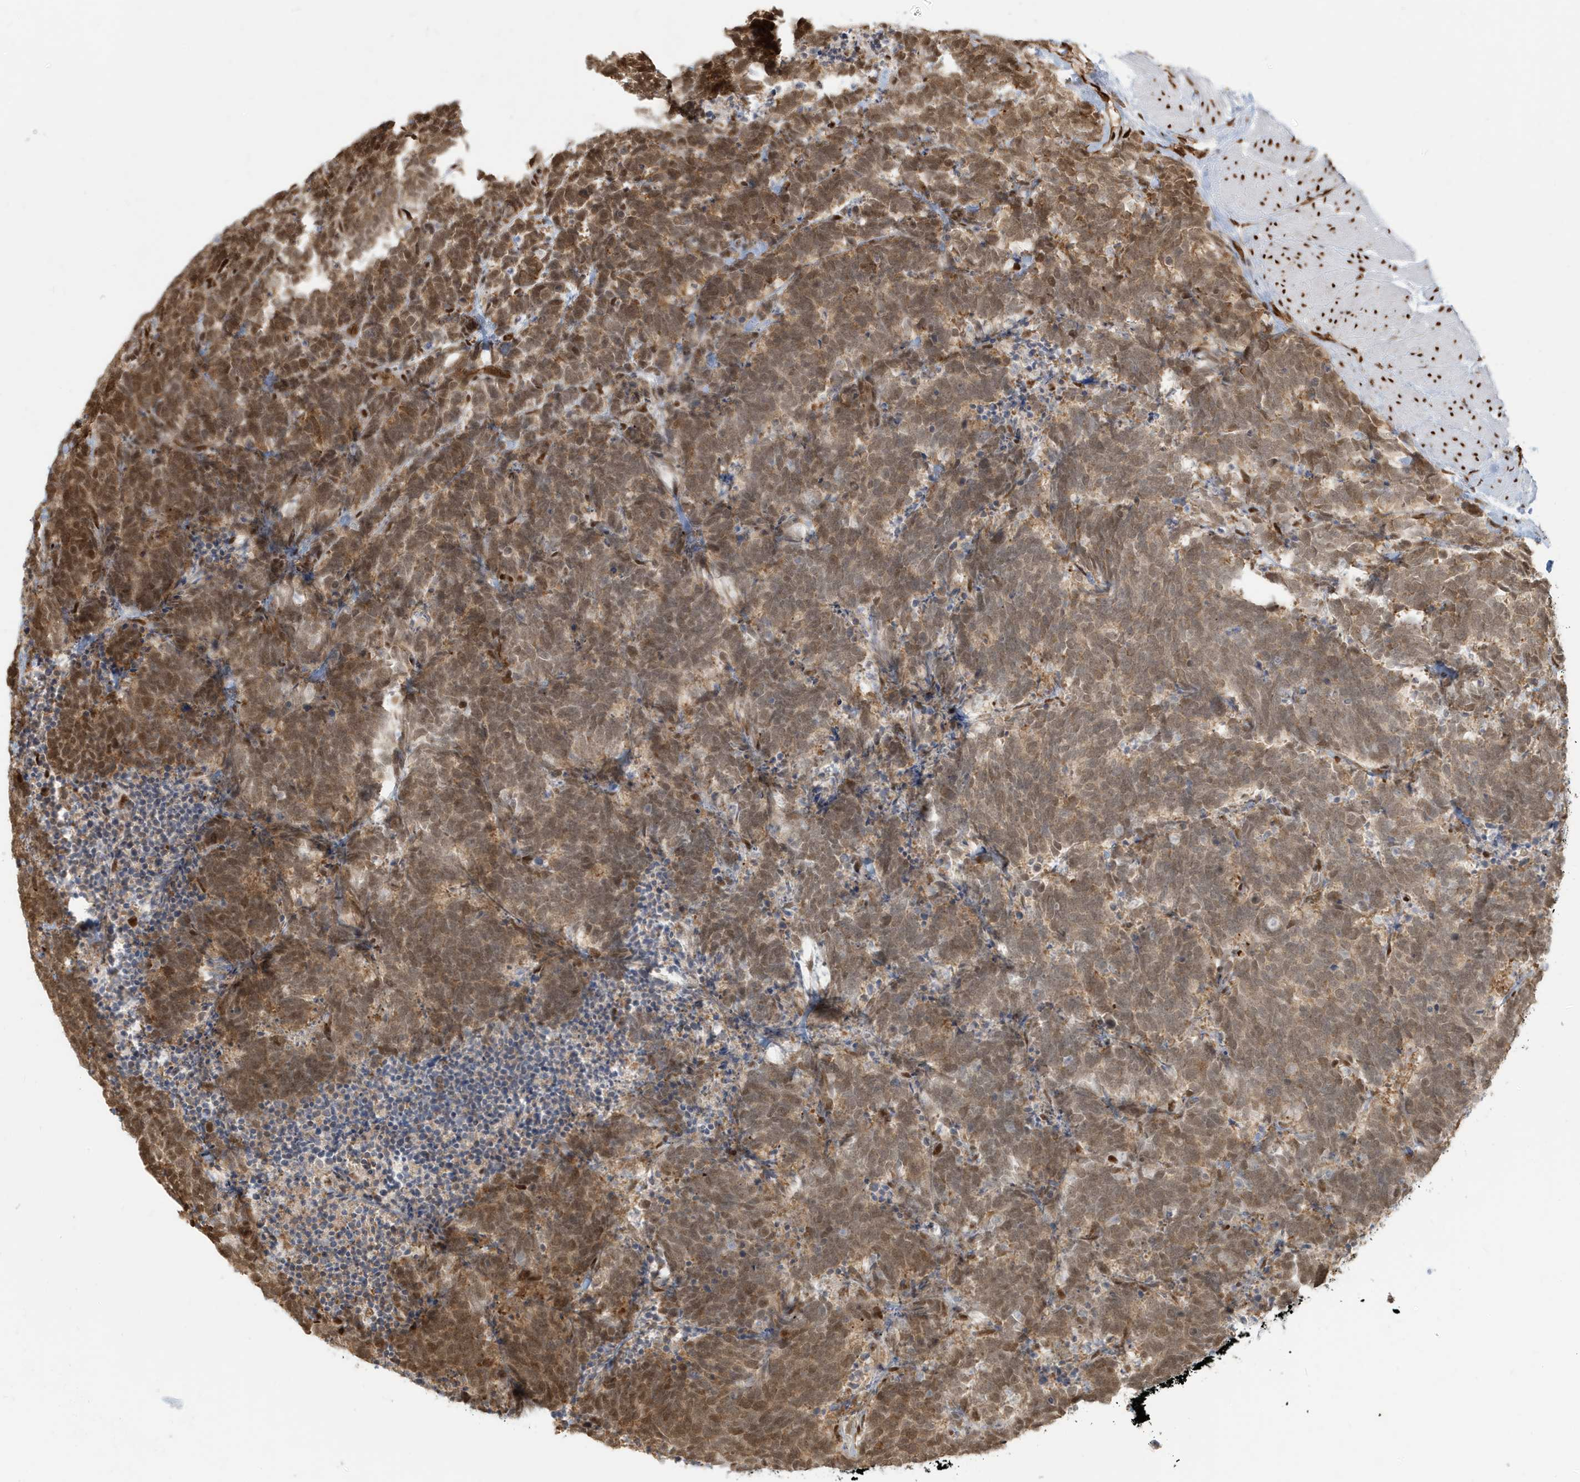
{"staining": {"intensity": "moderate", "quantity": ">75%", "location": "cytoplasmic/membranous,nuclear"}, "tissue": "carcinoid", "cell_type": "Tumor cells", "image_type": "cancer", "snomed": [{"axis": "morphology", "description": "Carcinoma, NOS"}, {"axis": "morphology", "description": "Carcinoid, malignant, NOS"}, {"axis": "topography", "description": "Urinary bladder"}], "caption": "The image displays immunohistochemical staining of carcinoid. There is moderate cytoplasmic/membranous and nuclear staining is present in approximately >75% of tumor cells. The staining was performed using DAB (3,3'-diaminobenzidine) to visualize the protein expression in brown, while the nuclei were stained in blue with hematoxylin (Magnification: 20x).", "gene": "CKS2", "patient": {"sex": "male", "age": 57}}